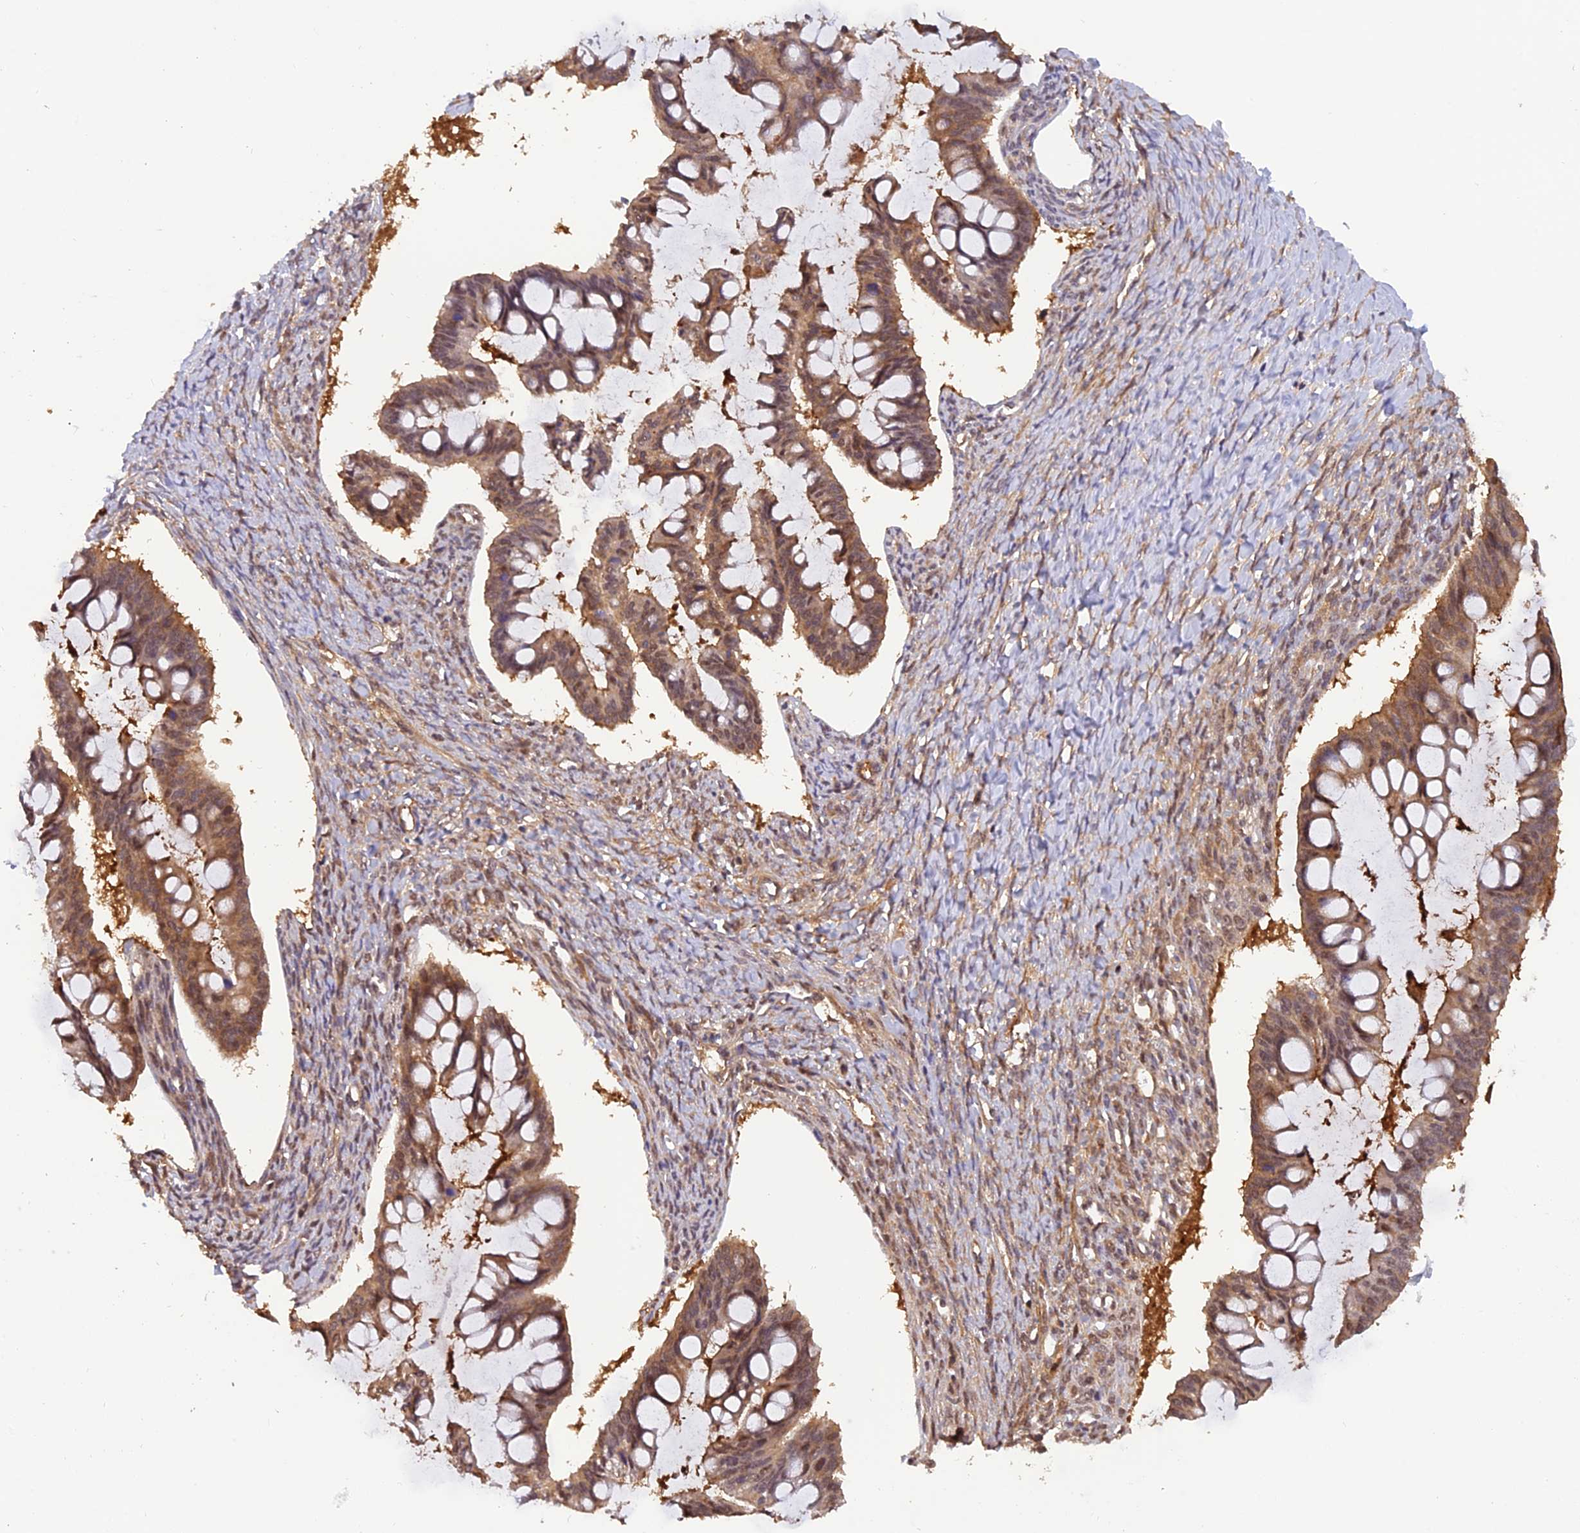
{"staining": {"intensity": "moderate", "quantity": ">75%", "location": "cytoplasmic/membranous,nuclear"}, "tissue": "ovarian cancer", "cell_type": "Tumor cells", "image_type": "cancer", "snomed": [{"axis": "morphology", "description": "Cystadenocarcinoma, mucinous, NOS"}, {"axis": "topography", "description": "Ovary"}], "caption": "Protein staining displays moderate cytoplasmic/membranous and nuclear positivity in approximately >75% of tumor cells in ovarian mucinous cystadenocarcinoma.", "gene": "PSMB3", "patient": {"sex": "female", "age": 73}}